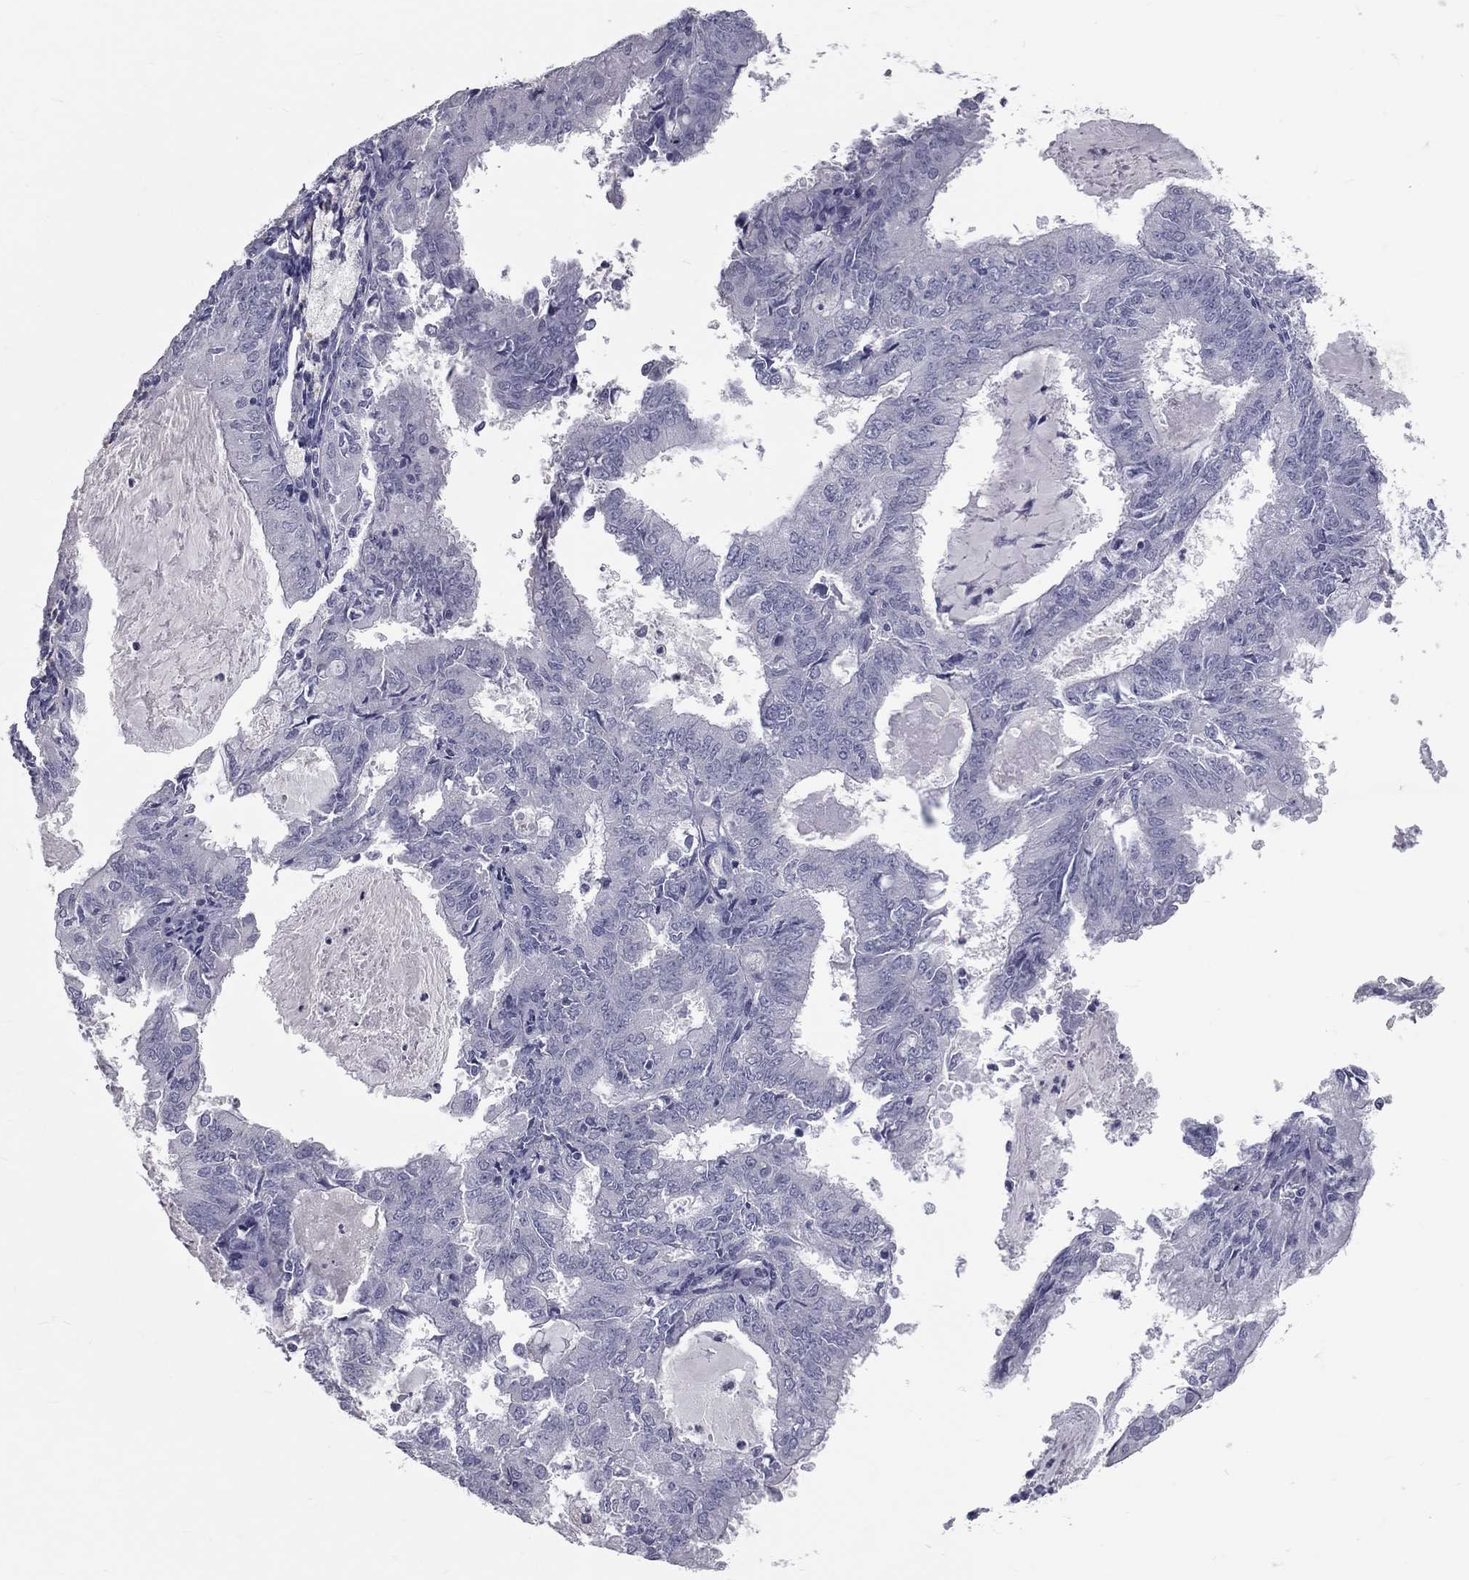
{"staining": {"intensity": "negative", "quantity": "none", "location": "none"}, "tissue": "endometrial cancer", "cell_type": "Tumor cells", "image_type": "cancer", "snomed": [{"axis": "morphology", "description": "Adenocarcinoma, NOS"}, {"axis": "topography", "description": "Endometrium"}], "caption": "The photomicrograph shows no significant positivity in tumor cells of adenocarcinoma (endometrial).", "gene": "TFPI2", "patient": {"sex": "female", "age": 57}}